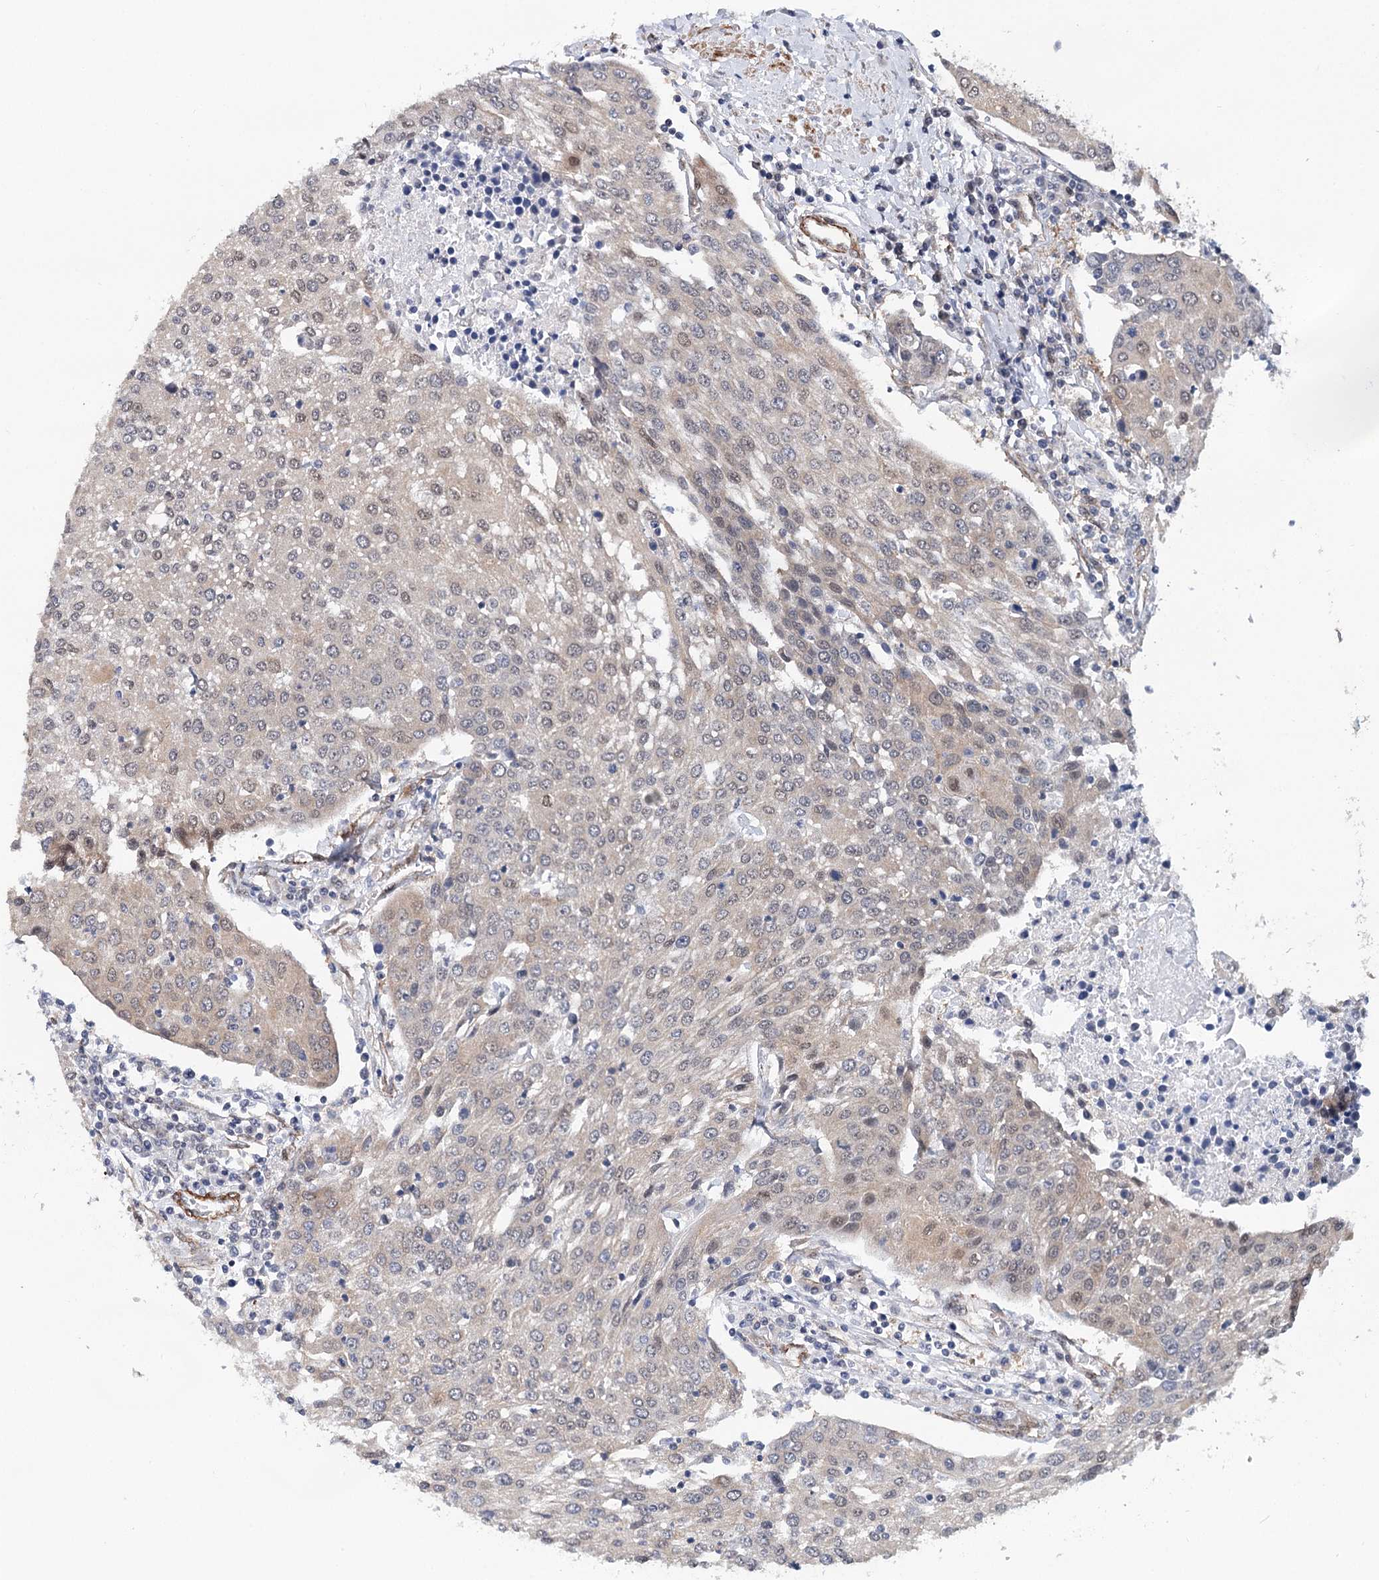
{"staining": {"intensity": "weak", "quantity": "<25%", "location": "nuclear"}, "tissue": "urothelial cancer", "cell_type": "Tumor cells", "image_type": "cancer", "snomed": [{"axis": "morphology", "description": "Urothelial carcinoma, High grade"}, {"axis": "topography", "description": "Urinary bladder"}], "caption": "This is an IHC photomicrograph of human urothelial cancer. There is no staining in tumor cells.", "gene": "PPP2R5B", "patient": {"sex": "female", "age": 85}}